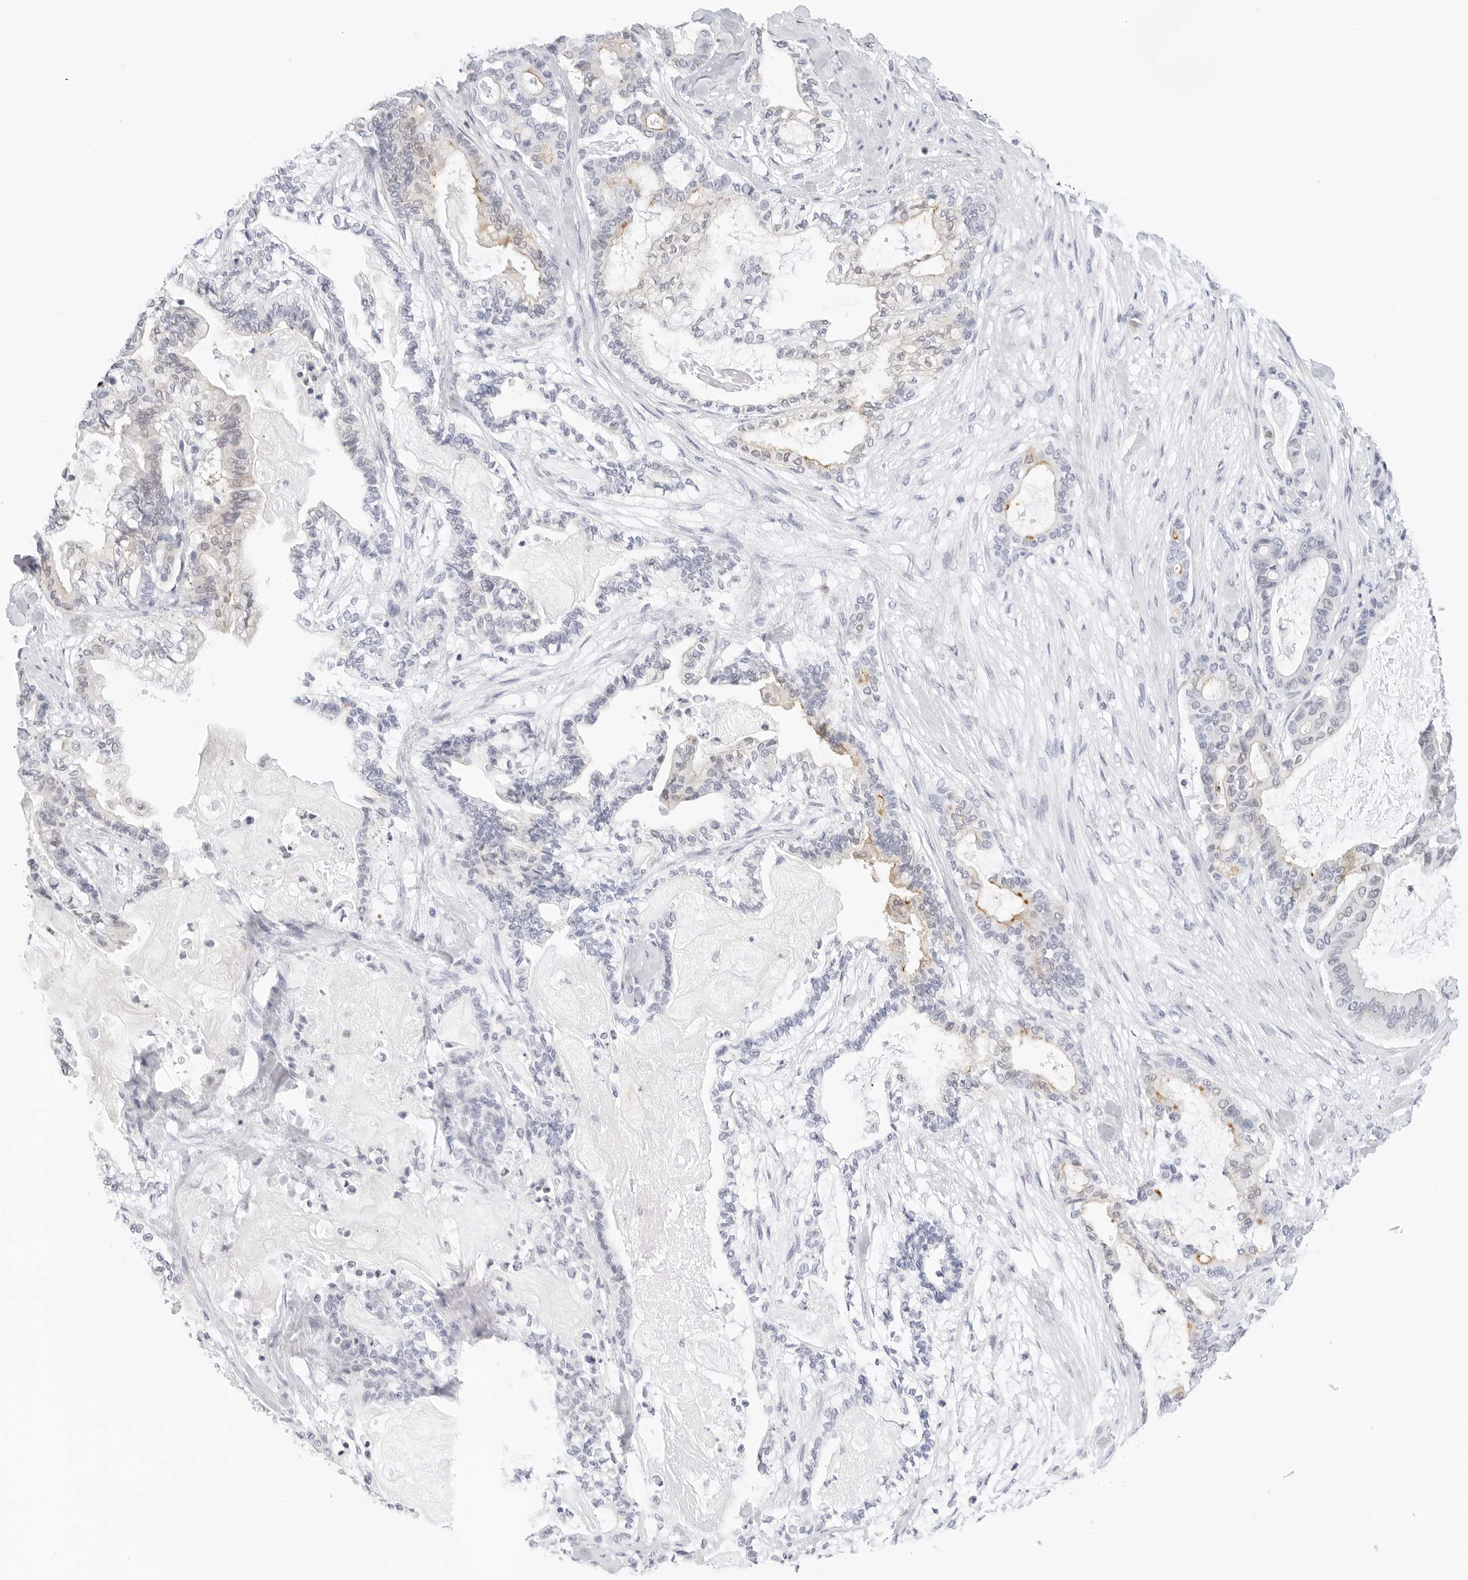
{"staining": {"intensity": "weak", "quantity": "<25%", "location": "cytoplasmic/membranous"}, "tissue": "pancreatic cancer", "cell_type": "Tumor cells", "image_type": "cancer", "snomed": [{"axis": "morphology", "description": "Adenocarcinoma, NOS"}, {"axis": "topography", "description": "Pancreas"}], "caption": "High power microscopy micrograph of an immunohistochemistry micrograph of pancreatic adenocarcinoma, revealing no significant positivity in tumor cells.", "gene": "SLC9A3R1", "patient": {"sex": "male", "age": 63}}